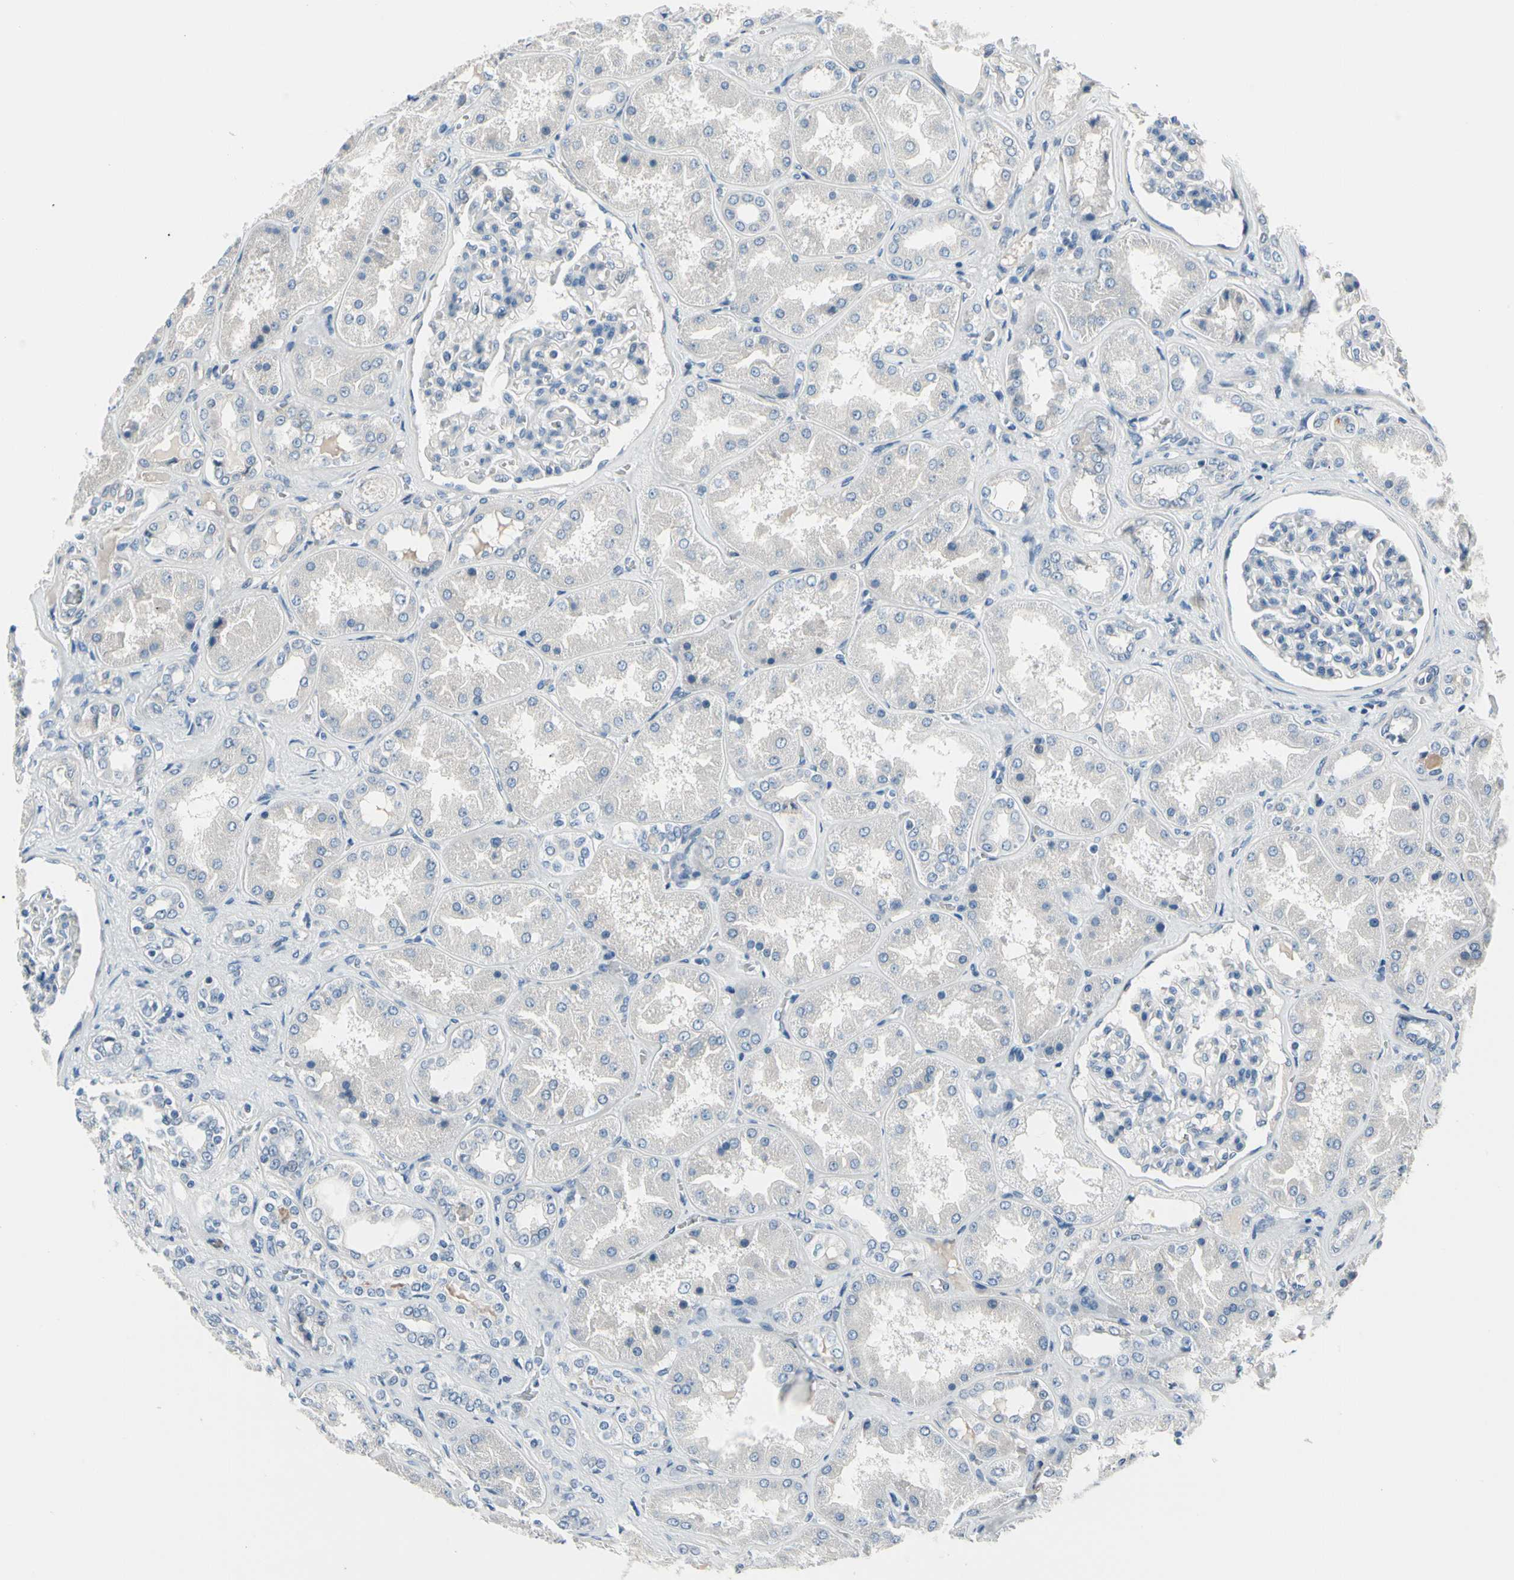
{"staining": {"intensity": "negative", "quantity": "none", "location": "none"}, "tissue": "kidney", "cell_type": "Cells in glomeruli", "image_type": "normal", "snomed": [{"axis": "morphology", "description": "Normal tissue, NOS"}, {"axis": "topography", "description": "Kidney"}], "caption": "A micrograph of human kidney is negative for staining in cells in glomeruli. Nuclei are stained in blue.", "gene": "PGR", "patient": {"sex": "female", "age": 56}}